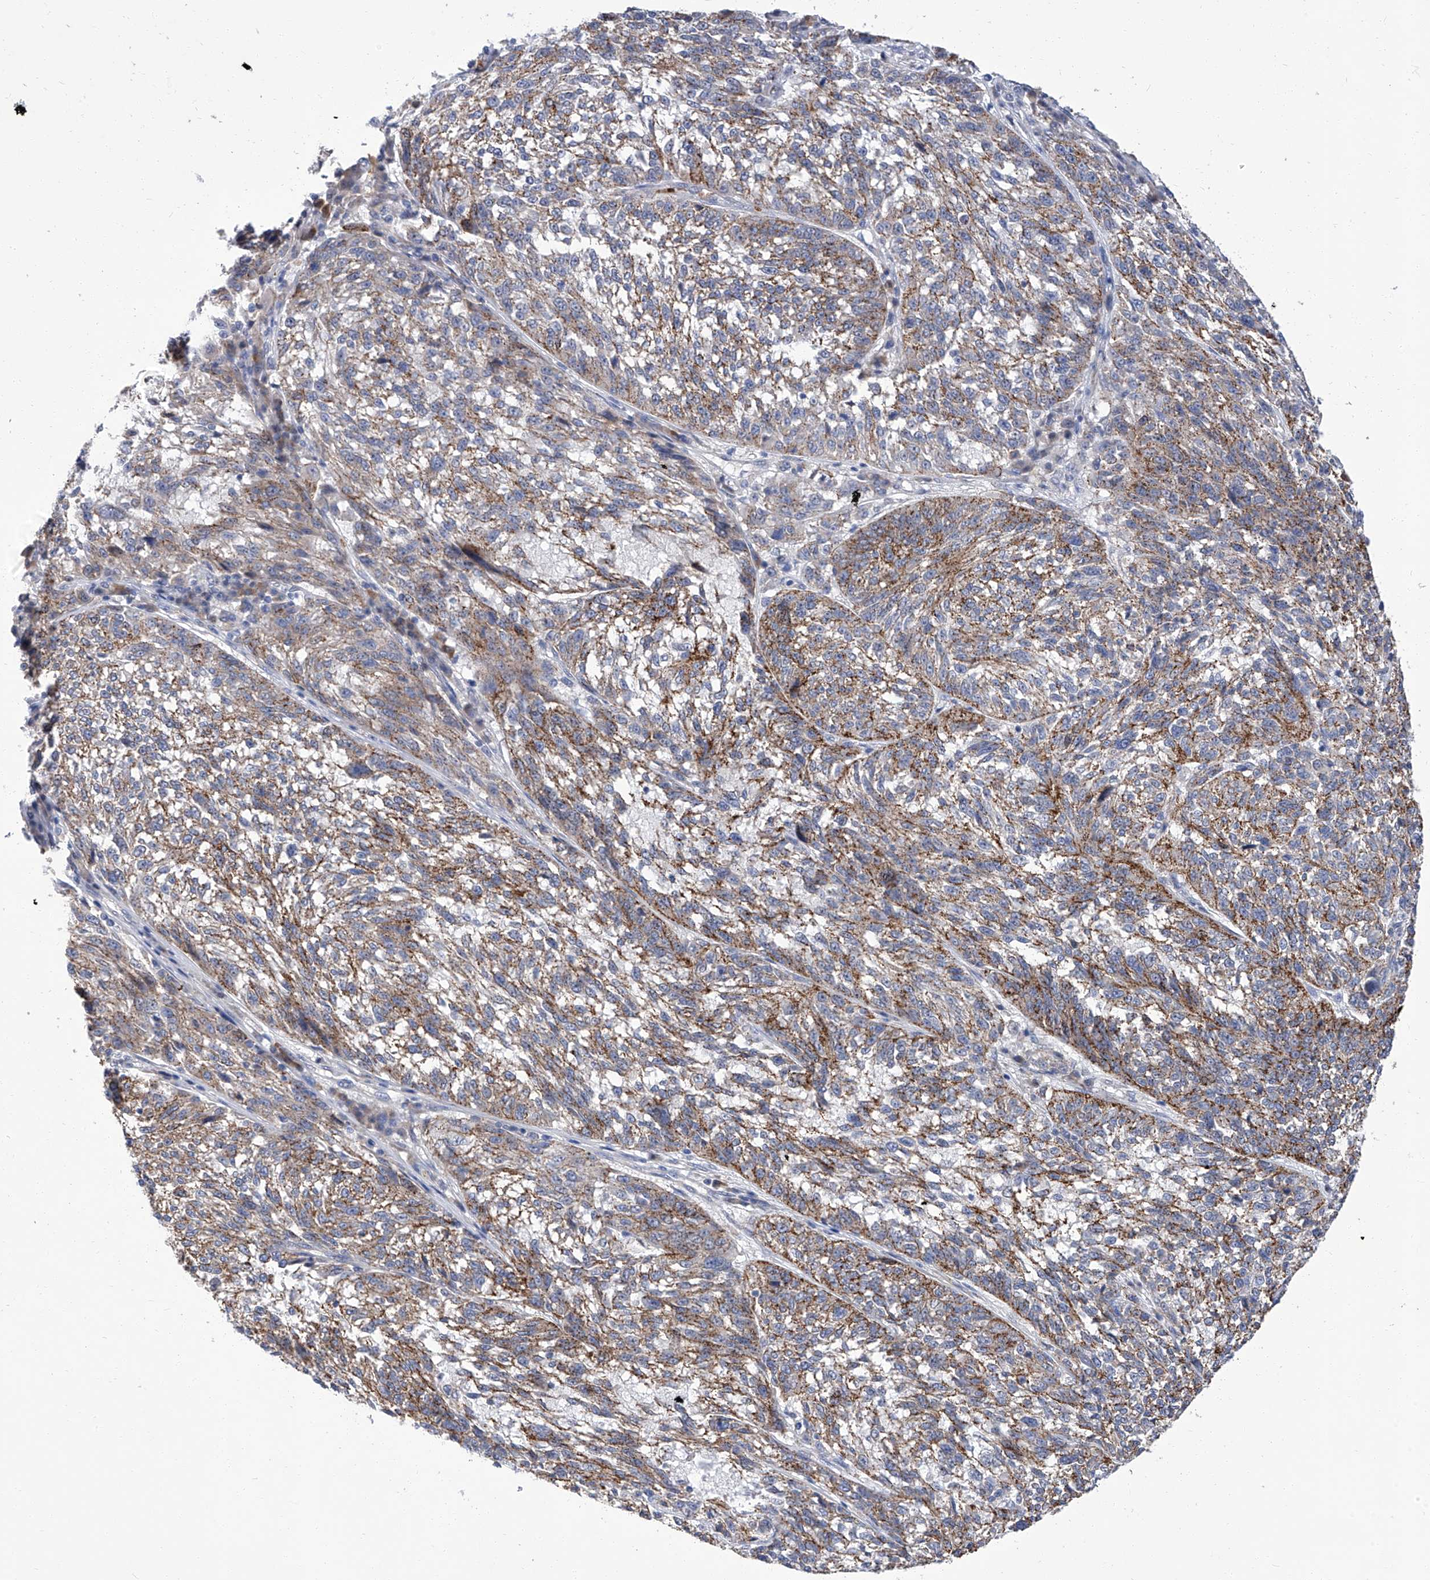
{"staining": {"intensity": "moderate", "quantity": "25%-75%", "location": "cytoplasmic/membranous"}, "tissue": "melanoma", "cell_type": "Tumor cells", "image_type": "cancer", "snomed": [{"axis": "morphology", "description": "Malignant melanoma, NOS"}, {"axis": "topography", "description": "Skin"}], "caption": "This image displays malignant melanoma stained with IHC to label a protein in brown. The cytoplasmic/membranous of tumor cells show moderate positivity for the protein. Nuclei are counter-stained blue.", "gene": "PARD3", "patient": {"sex": "male", "age": 53}}